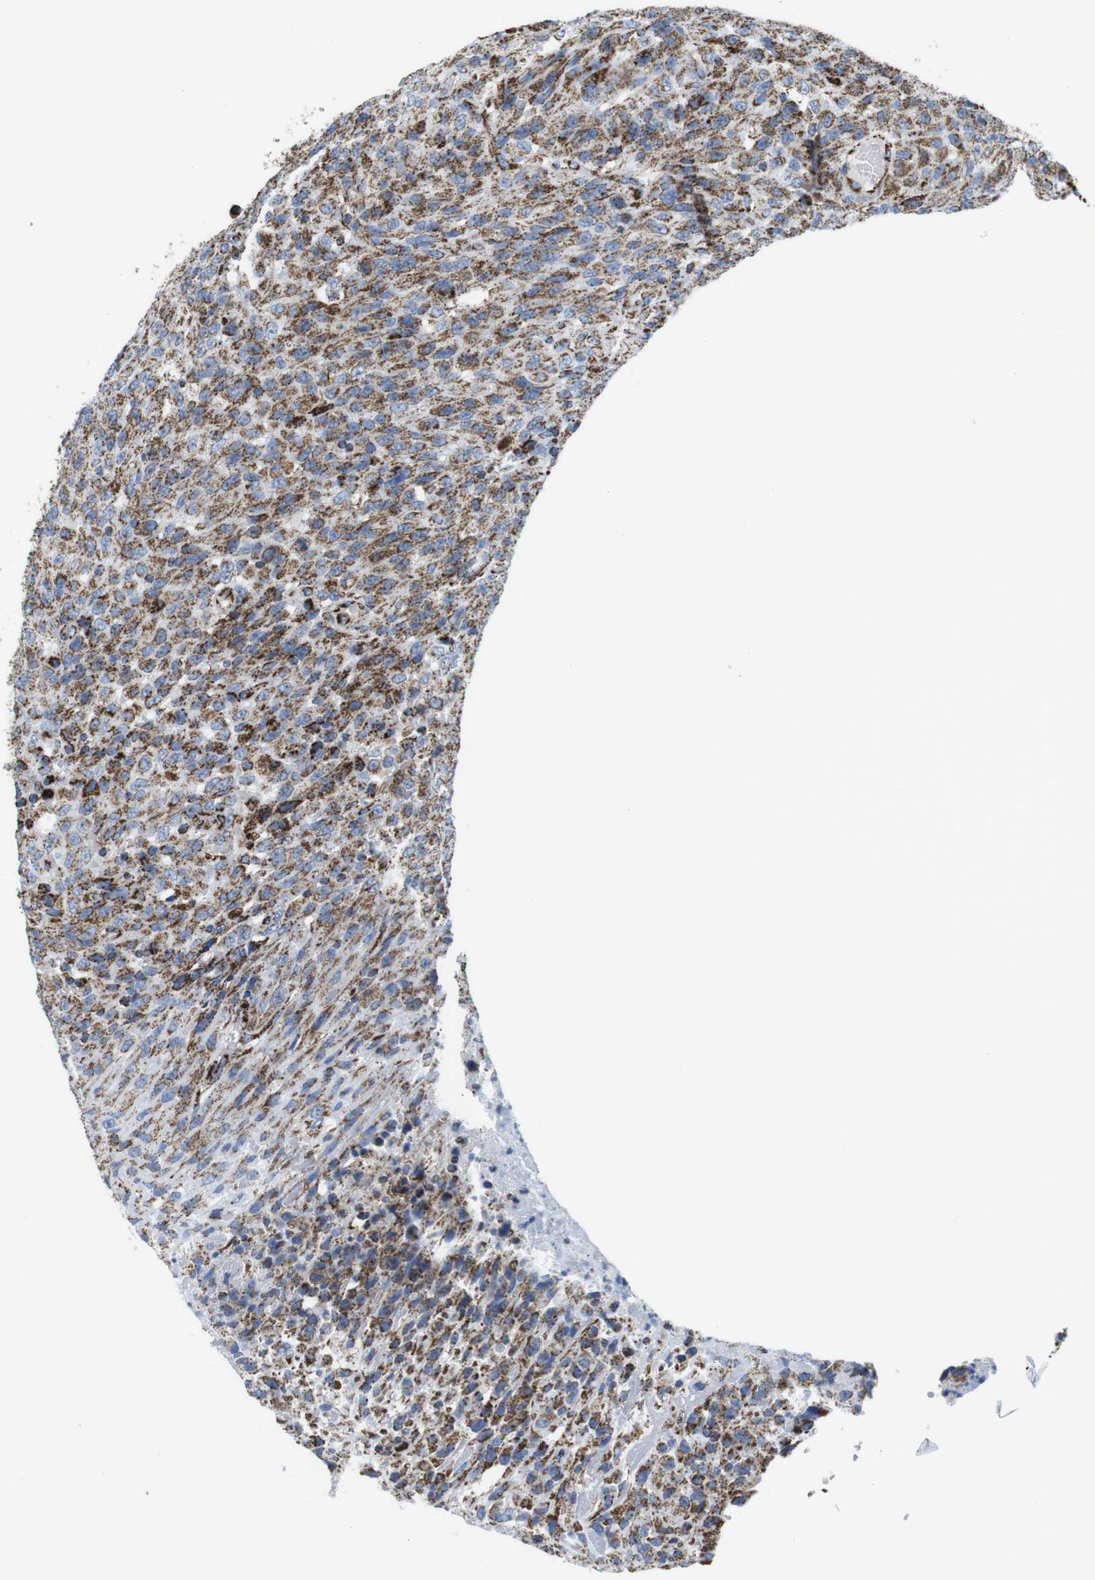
{"staining": {"intensity": "moderate", "quantity": ">75%", "location": "cytoplasmic/membranous"}, "tissue": "urothelial cancer", "cell_type": "Tumor cells", "image_type": "cancer", "snomed": [{"axis": "morphology", "description": "Urothelial carcinoma, High grade"}, {"axis": "topography", "description": "Urinary bladder"}], "caption": "A medium amount of moderate cytoplasmic/membranous positivity is identified in about >75% of tumor cells in high-grade urothelial carcinoma tissue. The protein is shown in brown color, while the nuclei are stained blue.", "gene": "ATP5PO", "patient": {"sex": "male", "age": 66}}